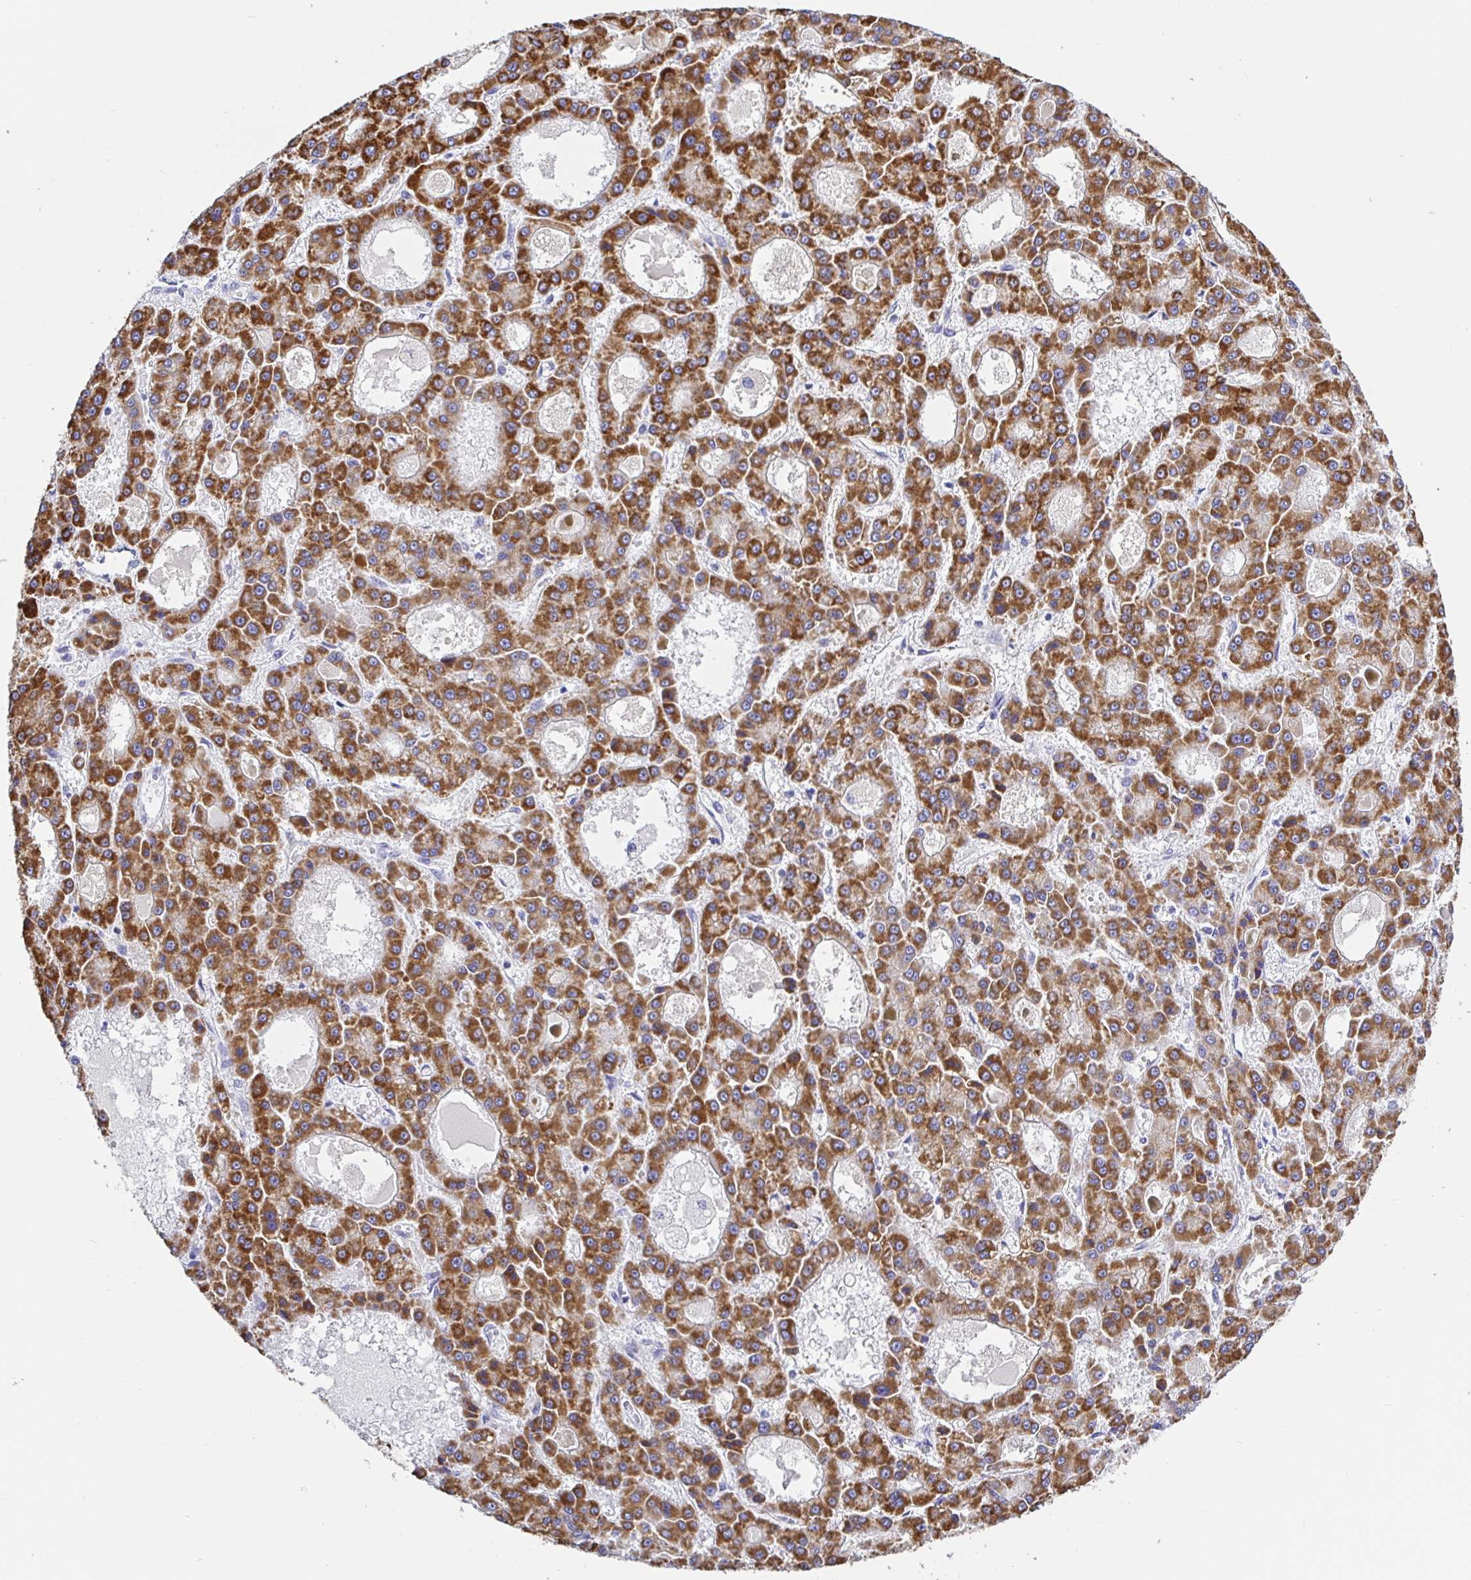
{"staining": {"intensity": "strong", "quantity": ">75%", "location": "cytoplasmic/membranous"}, "tissue": "liver cancer", "cell_type": "Tumor cells", "image_type": "cancer", "snomed": [{"axis": "morphology", "description": "Carcinoma, Hepatocellular, NOS"}, {"axis": "topography", "description": "Liver"}], "caption": "Liver cancer (hepatocellular carcinoma) was stained to show a protein in brown. There is high levels of strong cytoplasmic/membranous staining in approximately >75% of tumor cells.", "gene": "MAOA", "patient": {"sex": "male", "age": 70}}